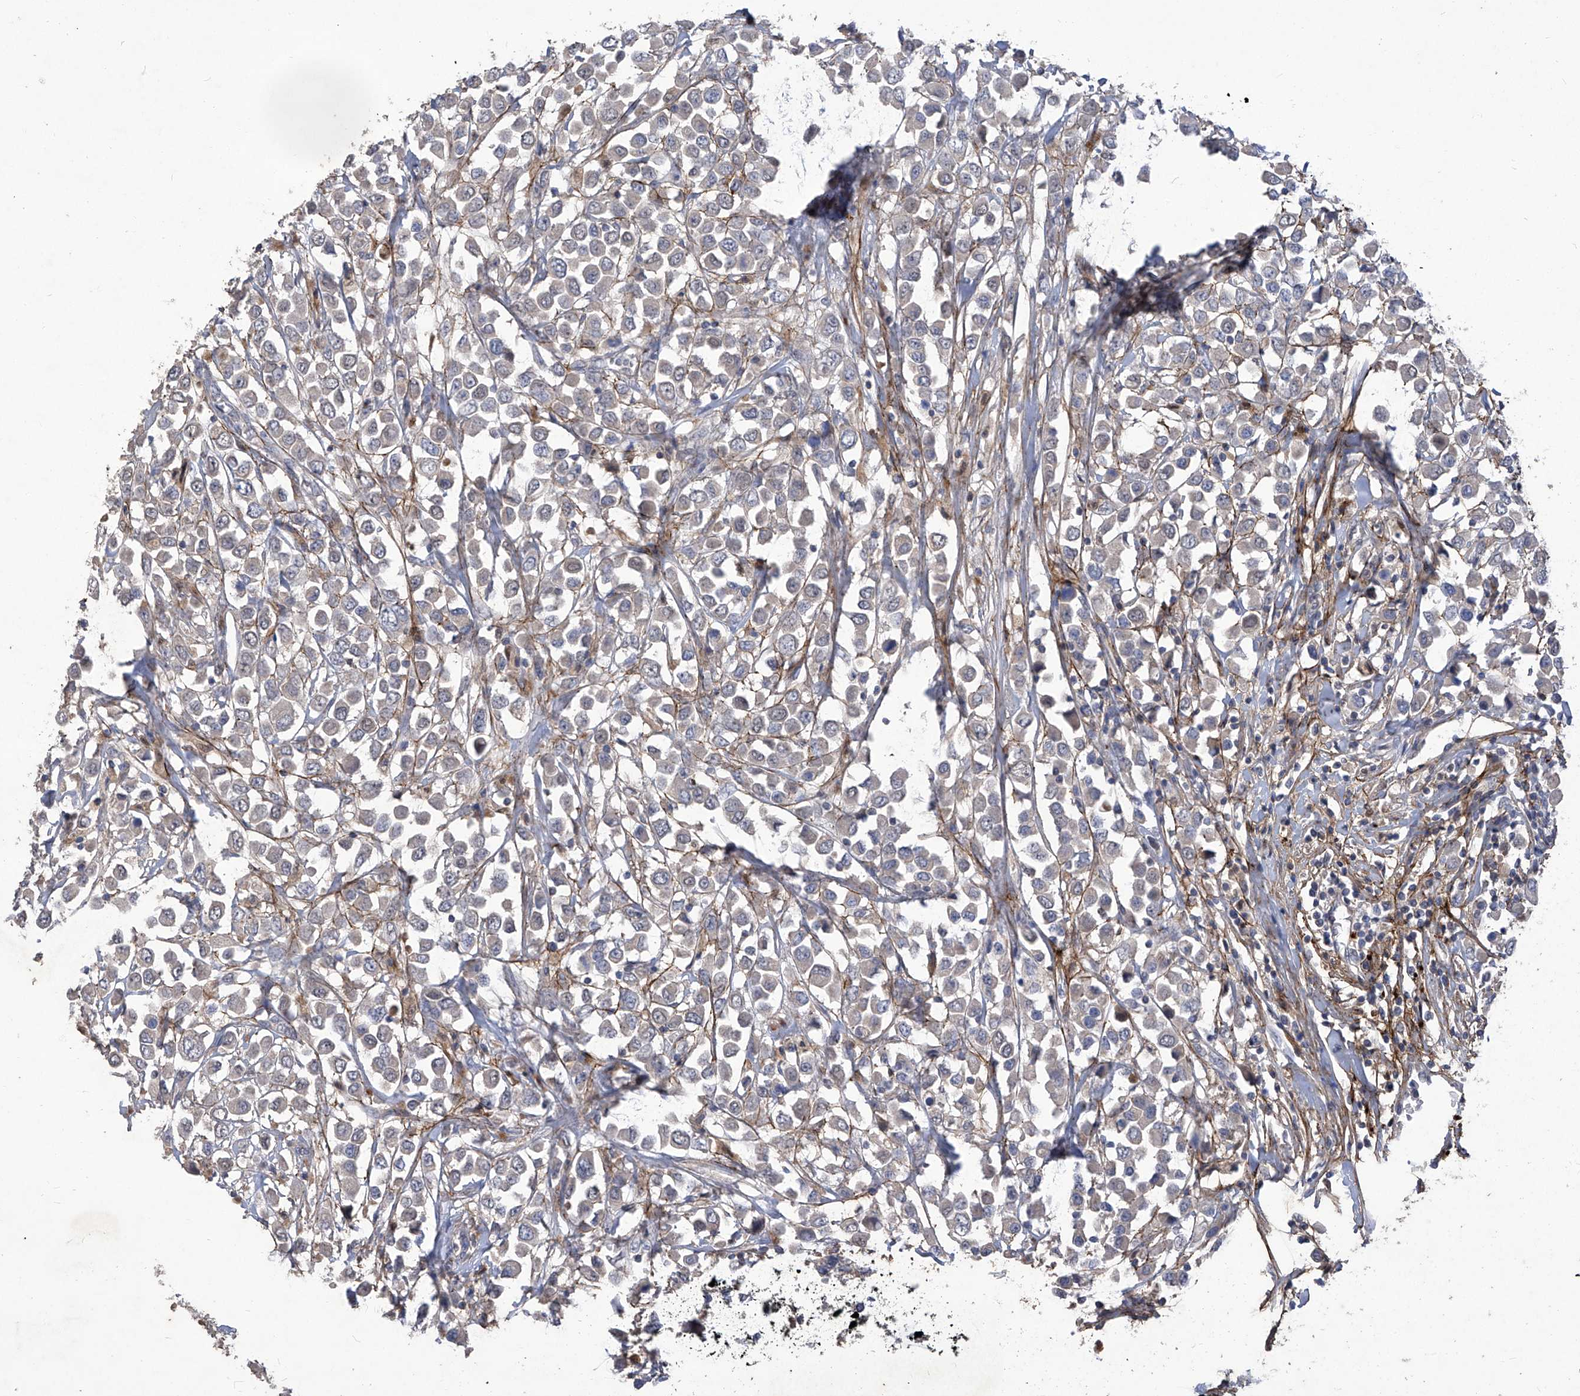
{"staining": {"intensity": "negative", "quantity": "none", "location": "none"}, "tissue": "breast cancer", "cell_type": "Tumor cells", "image_type": "cancer", "snomed": [{"axis": "morphology", "description": "Duct carcinoma"}, {"axis": "topography", "description": "Breast"}], "caption": "This is an immunohistochemistry image of breast invasive ductal carcinoma. There is no positivity in tumor cells.", "gene": "TXNIP", "patient": {"sex": "female", "age": 61}}